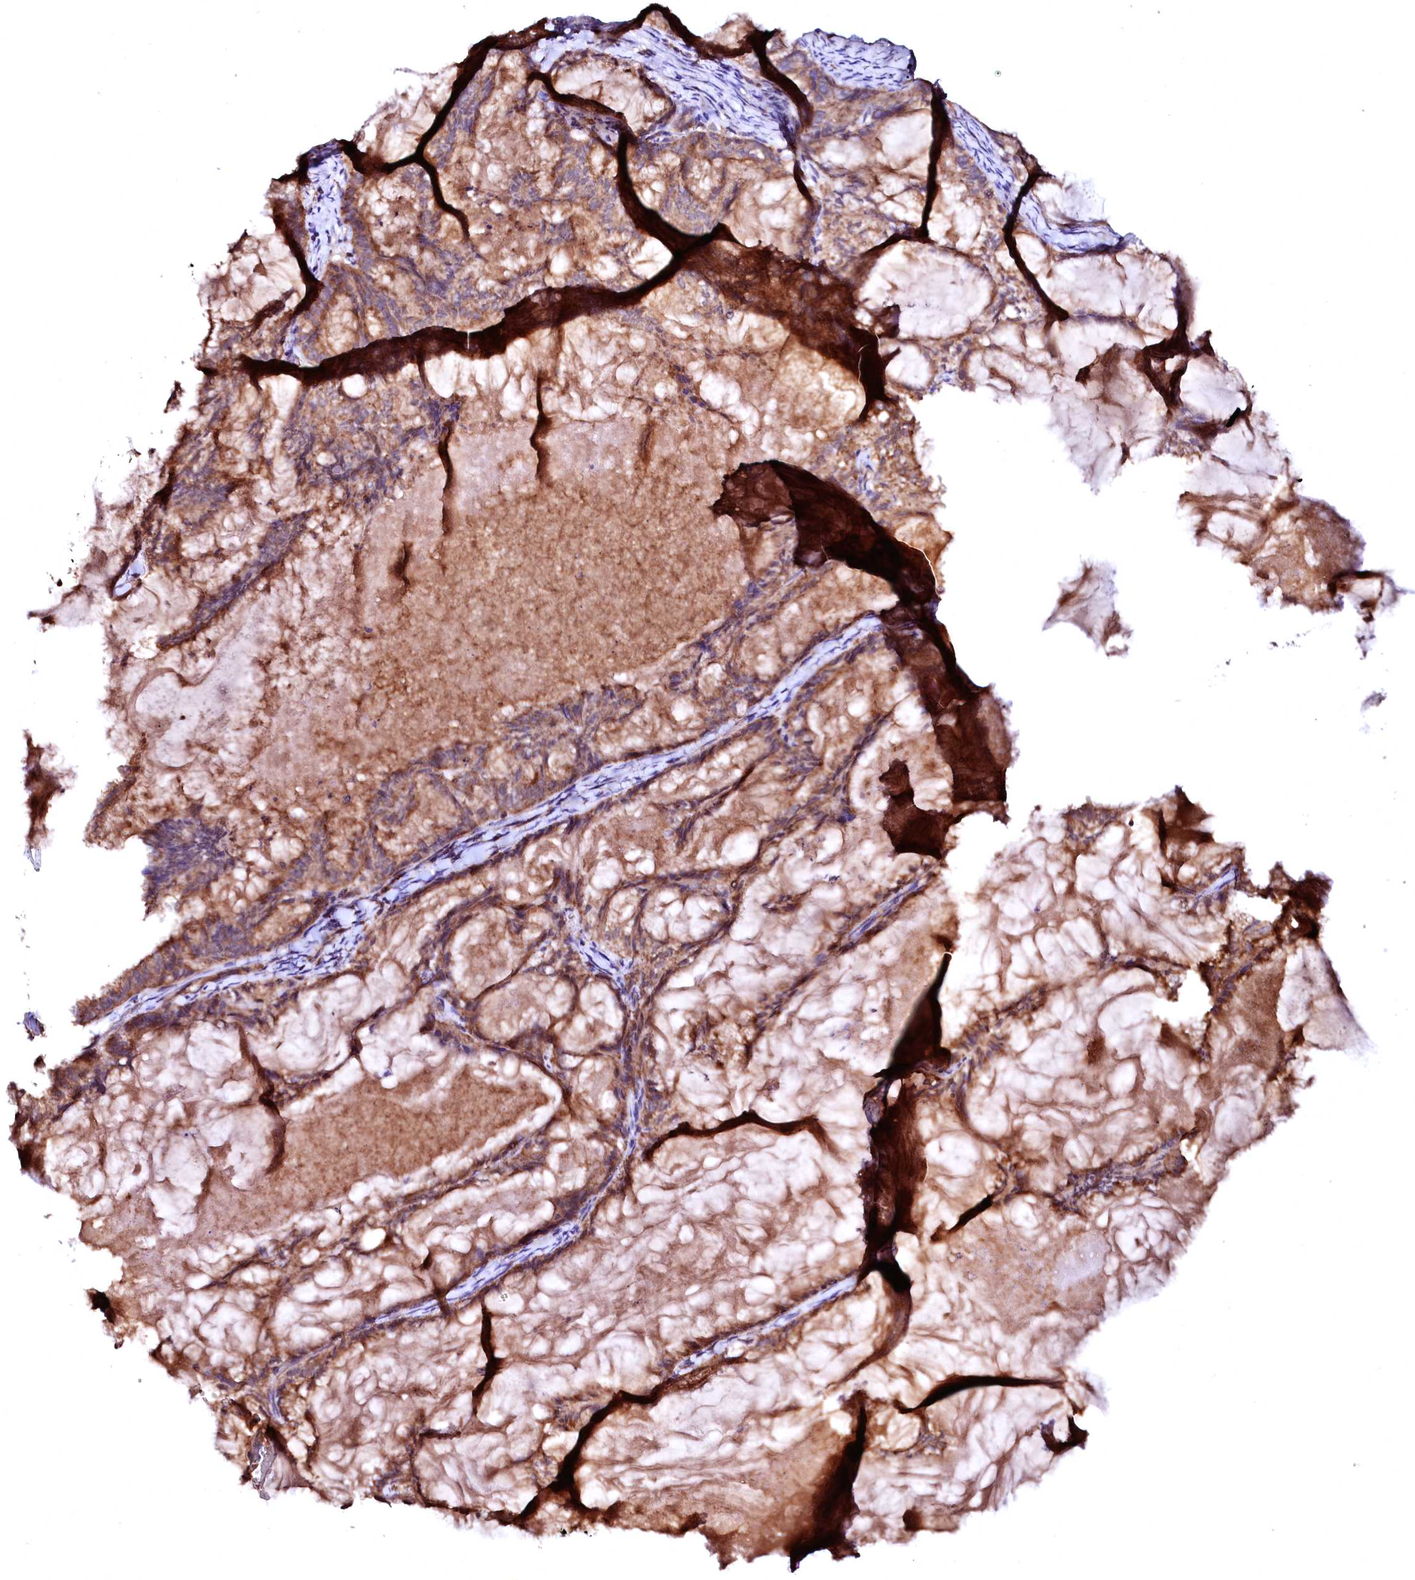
{"staining": {"intensity": "moderate", "quantity": ">75%", "location": "cytoplasmic/membranous"}, "tissue": "endometrial cancer", "cell_type": "Tumor cells", "image_type": "cancer", "snomed": [{"axis": "morphology", "description": "Adenocarcinoma, NOS"}, {"axis": "topography", "description": "Endometrium"}], "caption": "Human endometrial adenocarcinoma stained with a protein marker shows moderate staining in tumor cells.", "gene": "ST3GAL1", "patient": {"sex": "female", "age": 86}}